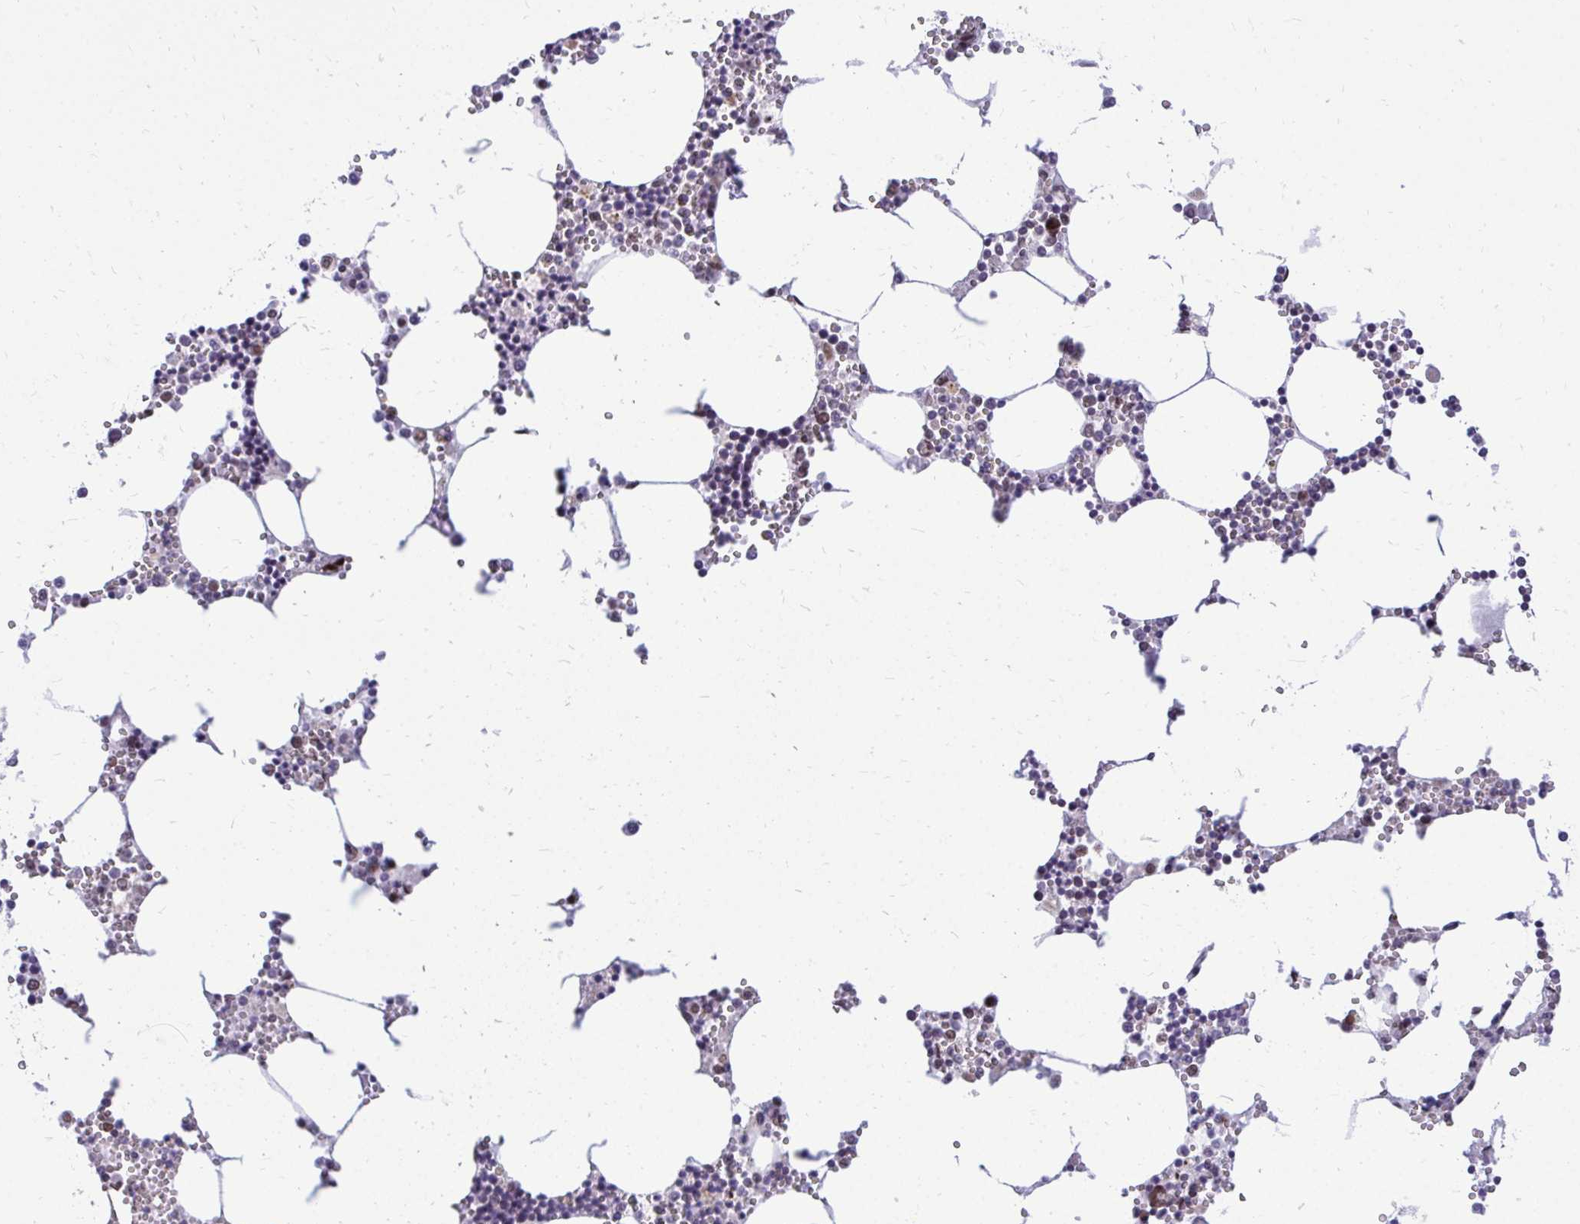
{"staining": {"intensity": "moderate", "quantity": "<25%", "location": "nuclear"}, "tissue": "bone marrow", "cell_type": "Hematopoietic cells", "image_type": "normal", "snomed": [{"axis": "morphology", "description": "Normal tissue, NOS"}, {"axis": "topography", "description": "Bone marrow"}], "caption": "IHC image of benign bone marrow stained for a protein (brown), which displays low levels of moderate nuclear expression in approximately <25% of hematopoietic cells.", "gene": "BANF1", "patient": {"sex": "male", "age": 54}}